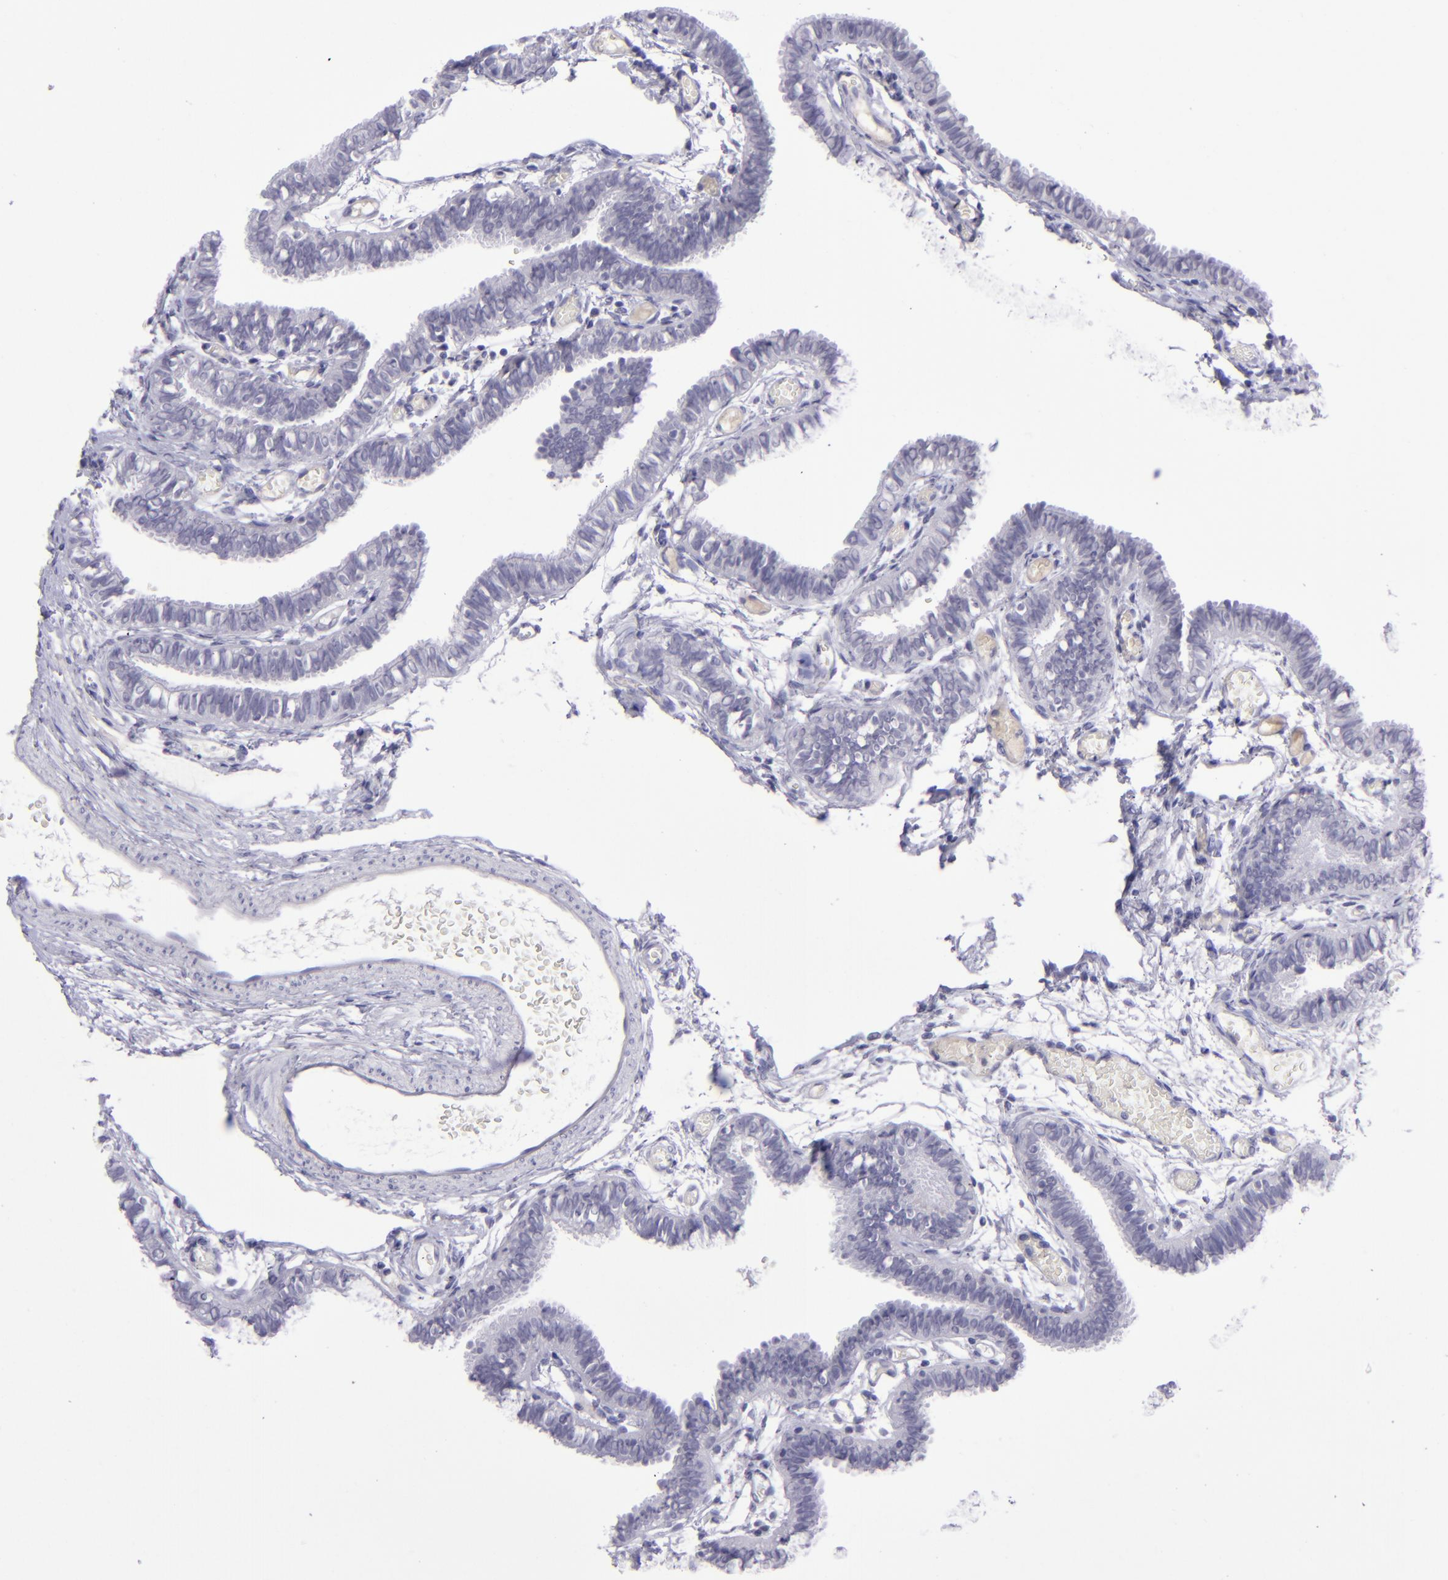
{"staining": {"intensity": "negative", "quantity": "none", "location": "none"}, "tissue": "fallopian tube", "cell_type": "Glandular cells", "image_type": "normal", "snomed": [{"axis": "morphology", "description": "Normal tissue, NOS"}, {"axis": "topography", "description": "Fallopian tube"}], "caption": "High power microscopy micrograph of an immunohistochemistry micrograph of normal fallopian tube, revealing no significant expression in glandular cells.", "gene": "POU2F2", "patient": {"sex": "female", "age": 29}}